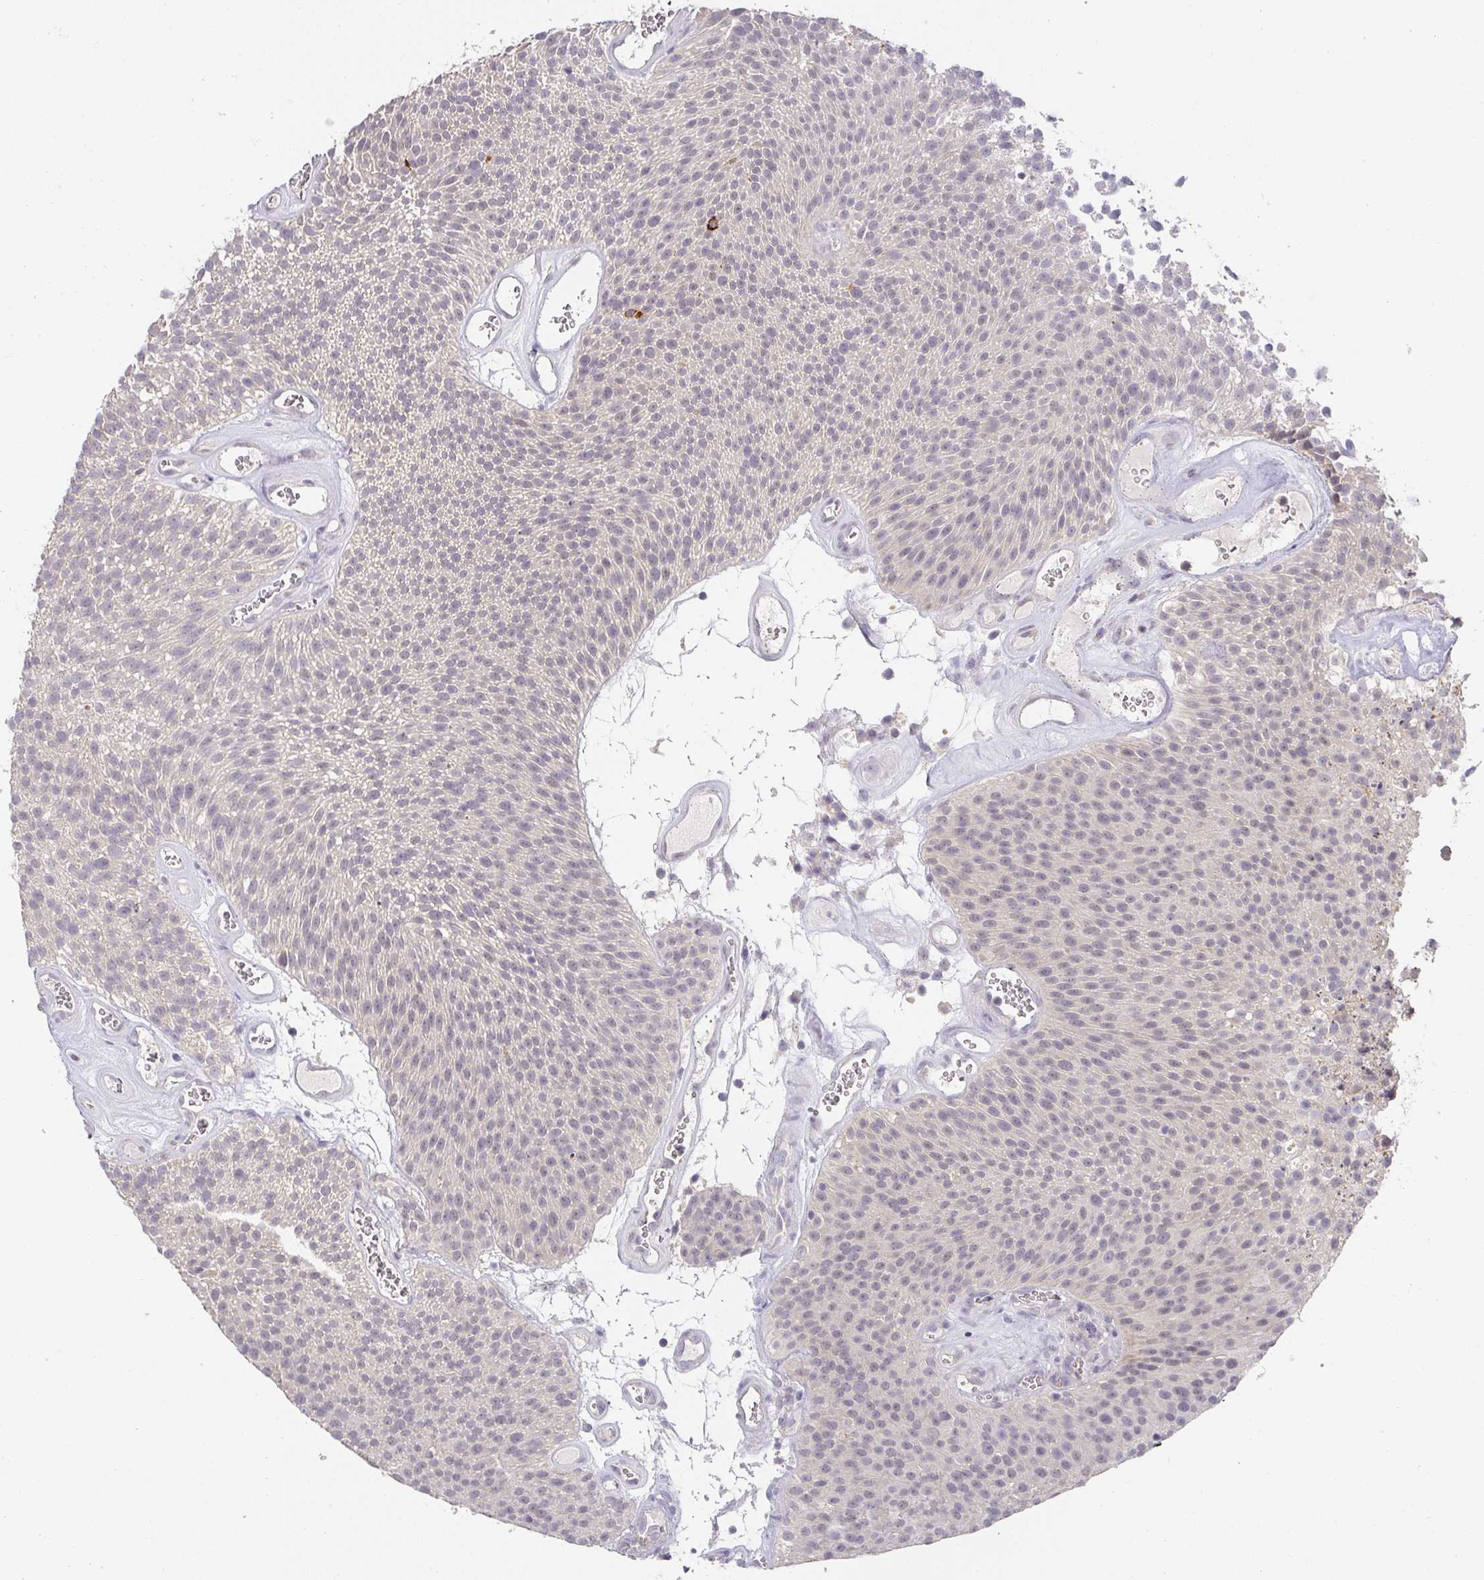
{"staining": {"intensity": "weak", "quantity": "<25%", "location": "nuclear"}, "tissue": "urothelial cancer", "cell_type": "Tumor cells", "image_type": "cancer", "snomed": [{"axis": "morphology", "description": "Urothelial carcinoma, Low grade"}, {"axis": "topography", "description": "Urinary bladder"}], "caption": "Tumor cells are negative for brown protein staining in urothelial cancer. (Brightfield microscopy of DAB immunohistochemistry (IHC) at high magnification).", "gene": "FOXN4", "patient": {"sex": "female", "age": 79}}